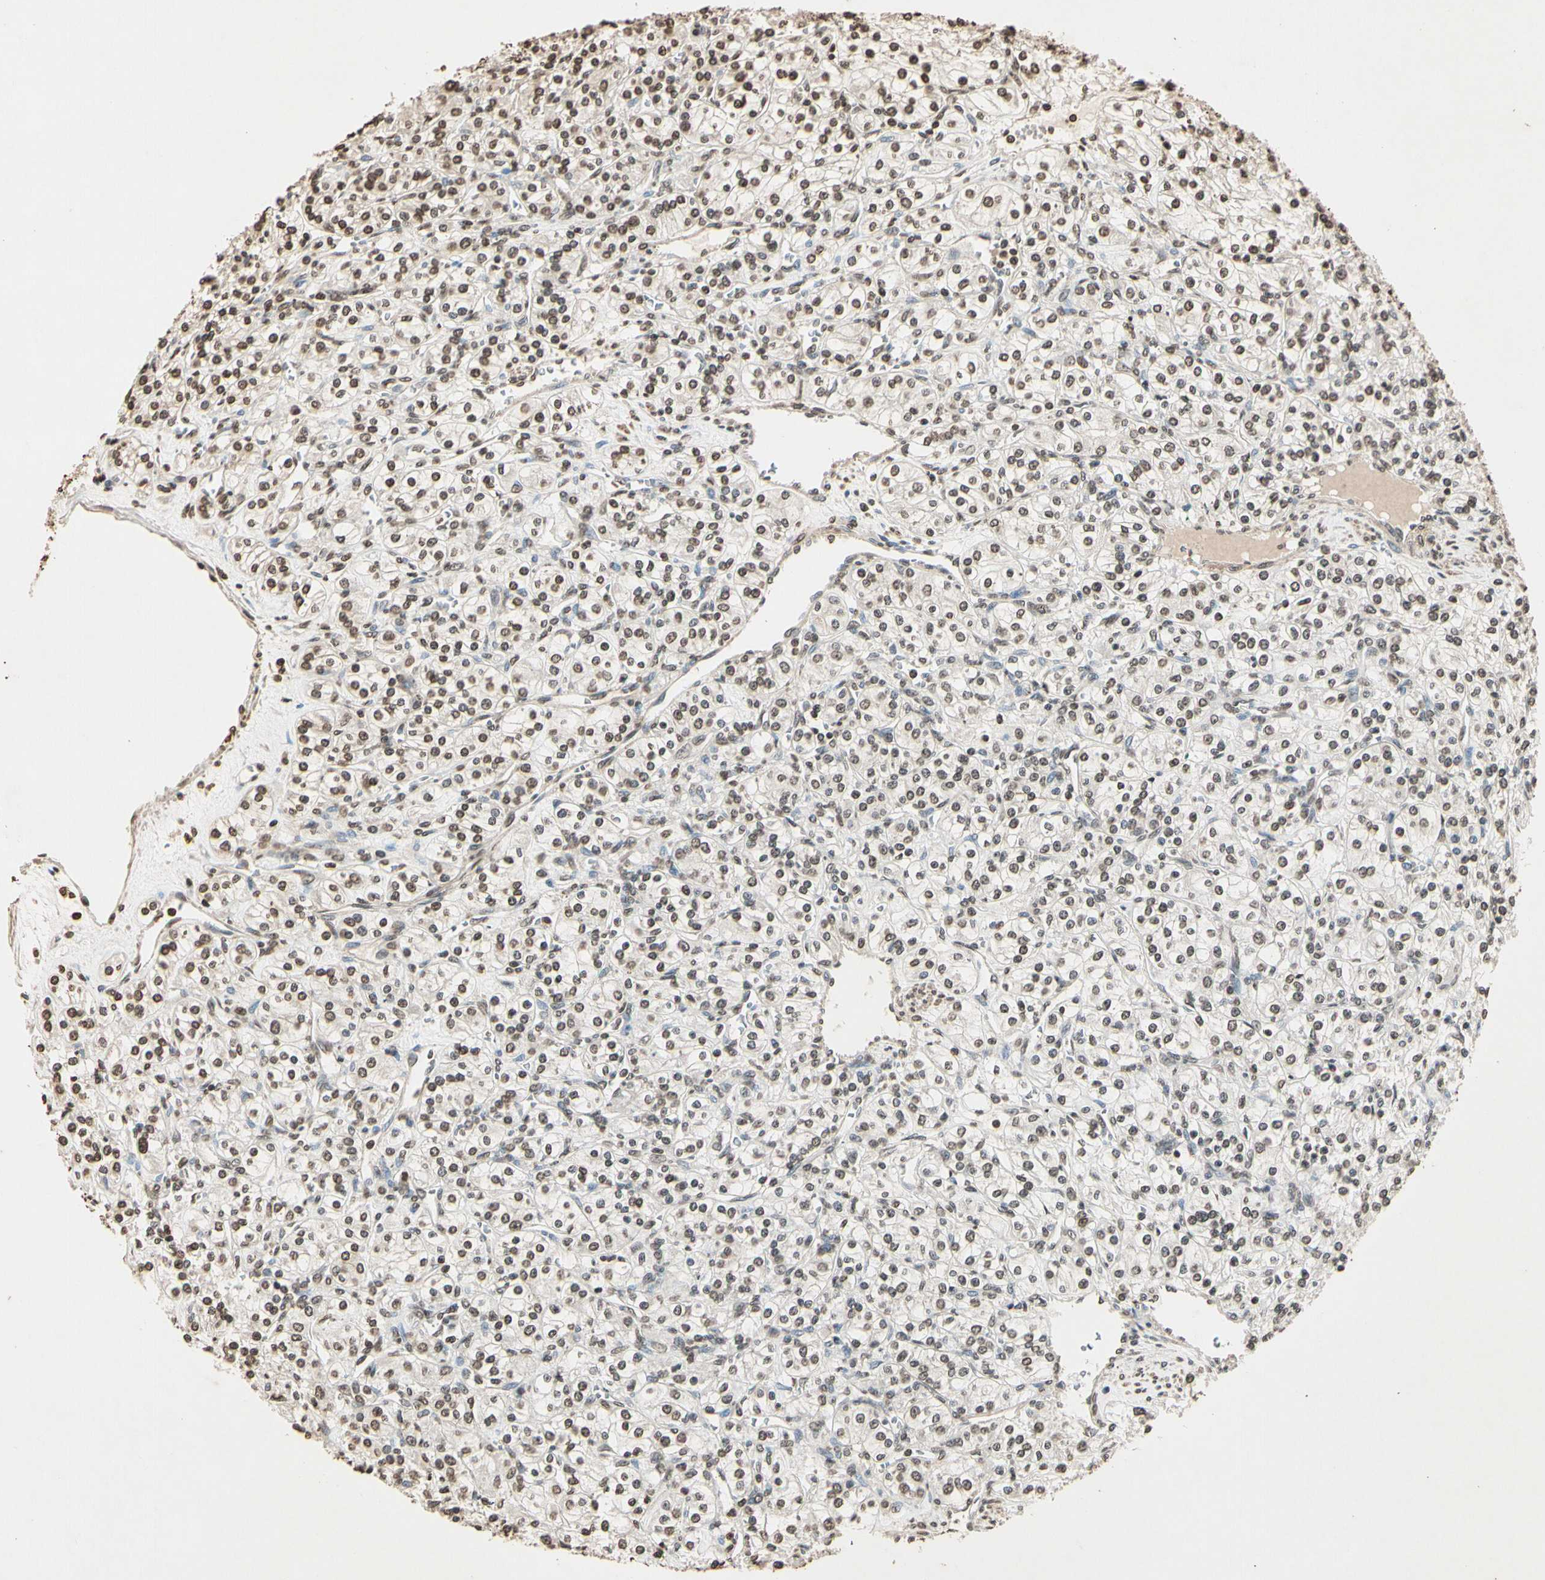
{"staining": {"intensity": "weak", "quantity": "25%-75%", "location": "nuclear"}, "tissue": "renal cancer", "cell_type": "Tumor cells", "image_type": "cancer", "snomed": [{"axis": "morphology", "description": "Adenocarcinoma, NOS"}, {"axis": "topography", "description": "Kidney"}], "caption": "Human renal adenocarcinoma stained with a brown dye reveals weak nuclear positive staining in about 25%-75% of tumor cells.", "gene": "TOP1", "patient": {"sex": "male", "age": 77}}